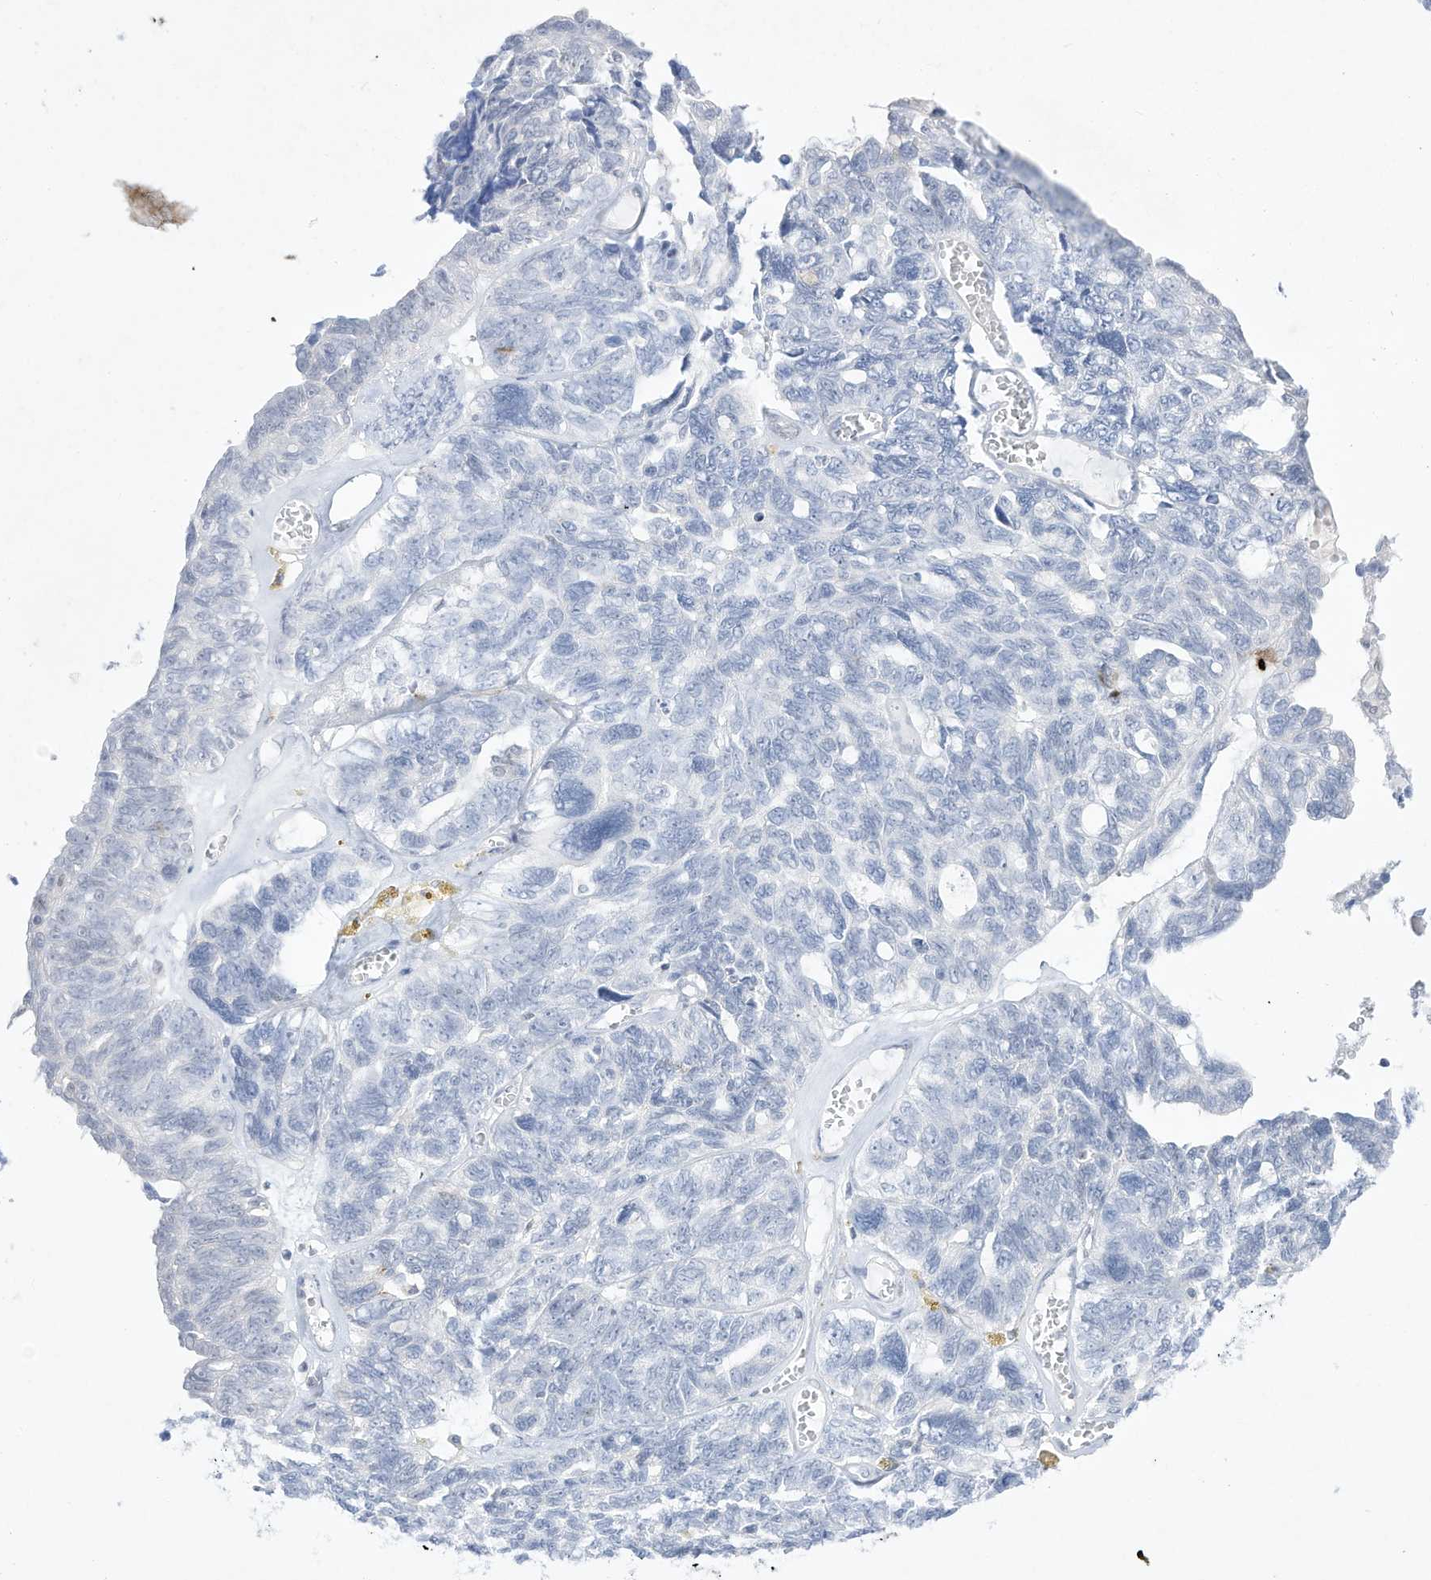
{"staining": {"intensity": "negative", "quantity": "none", "location": "none"}, "tissue": "ovarian cancer", "cell_type": "Tumor cells", "image_type": "cancer", "snomed": [{"axis": "morphology", "description": "Cystadenocarcinoma, serous, NOS"}, {"axis": "topography", "description": "Ovary"}], "caption": "Histopathology image shows no significant protein positivity in tumor cells of serous cystadenocarcinoma (ovarian).", "gene": "DMKN", "patient": {"sex": "female", "age": 79}}